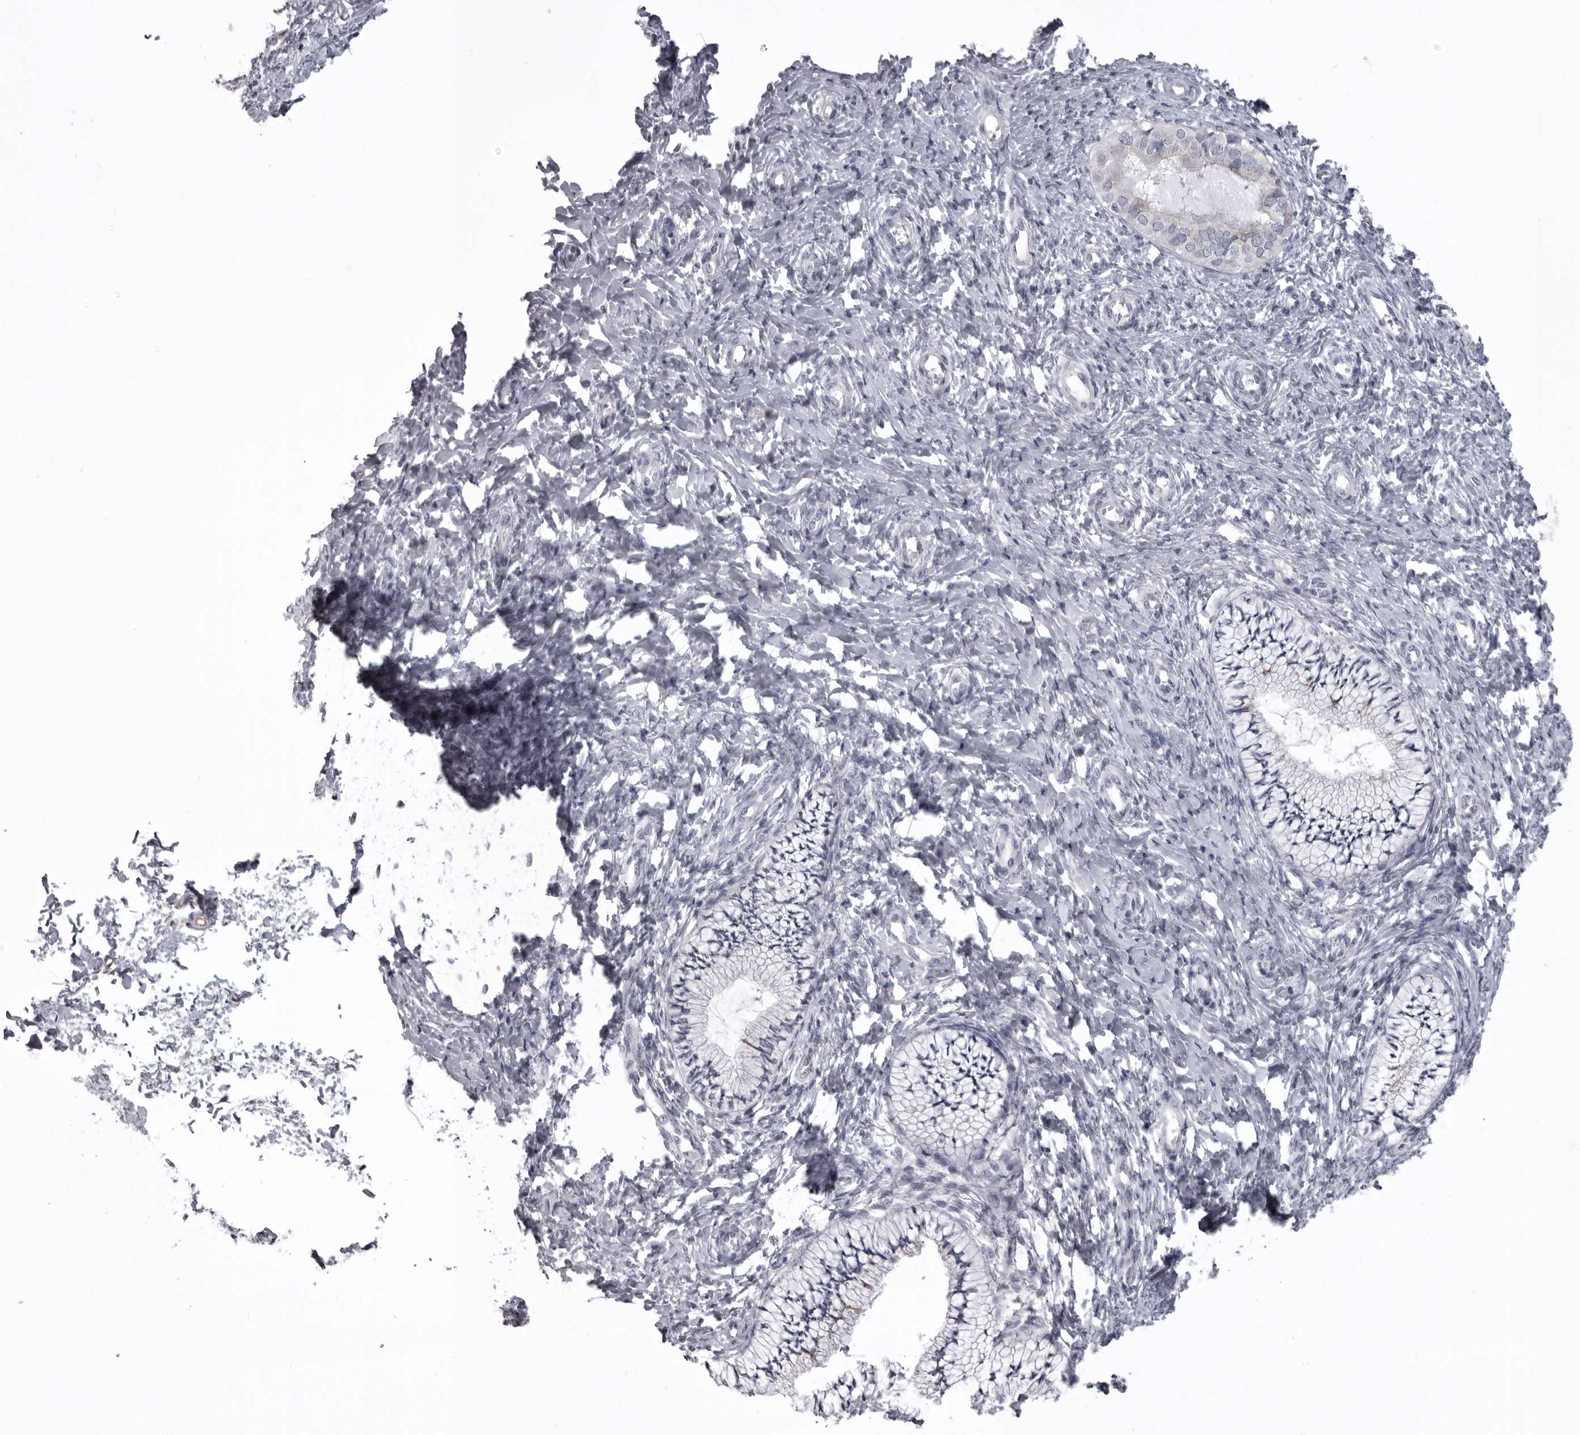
{"staining": {"intensity": "weak", "quantity": "<25%", "location": "cytoplasmic/membranous"}, "tissue": "cervix", "cell_type": "Glandular cells", "image_type": "normal", "snomed": [{"axis": "morphology", "description": "Normal tissue, NOS"}, {"axis": "topography", "description": "Cervix"}], "caption": "IHC of unremarkable human cervix shows no expression in glandular cells. (DAB IHC with hematoxylin counter stain).", "gene": "NCEH1", "patient": {"sex": "female", "age": 36}}